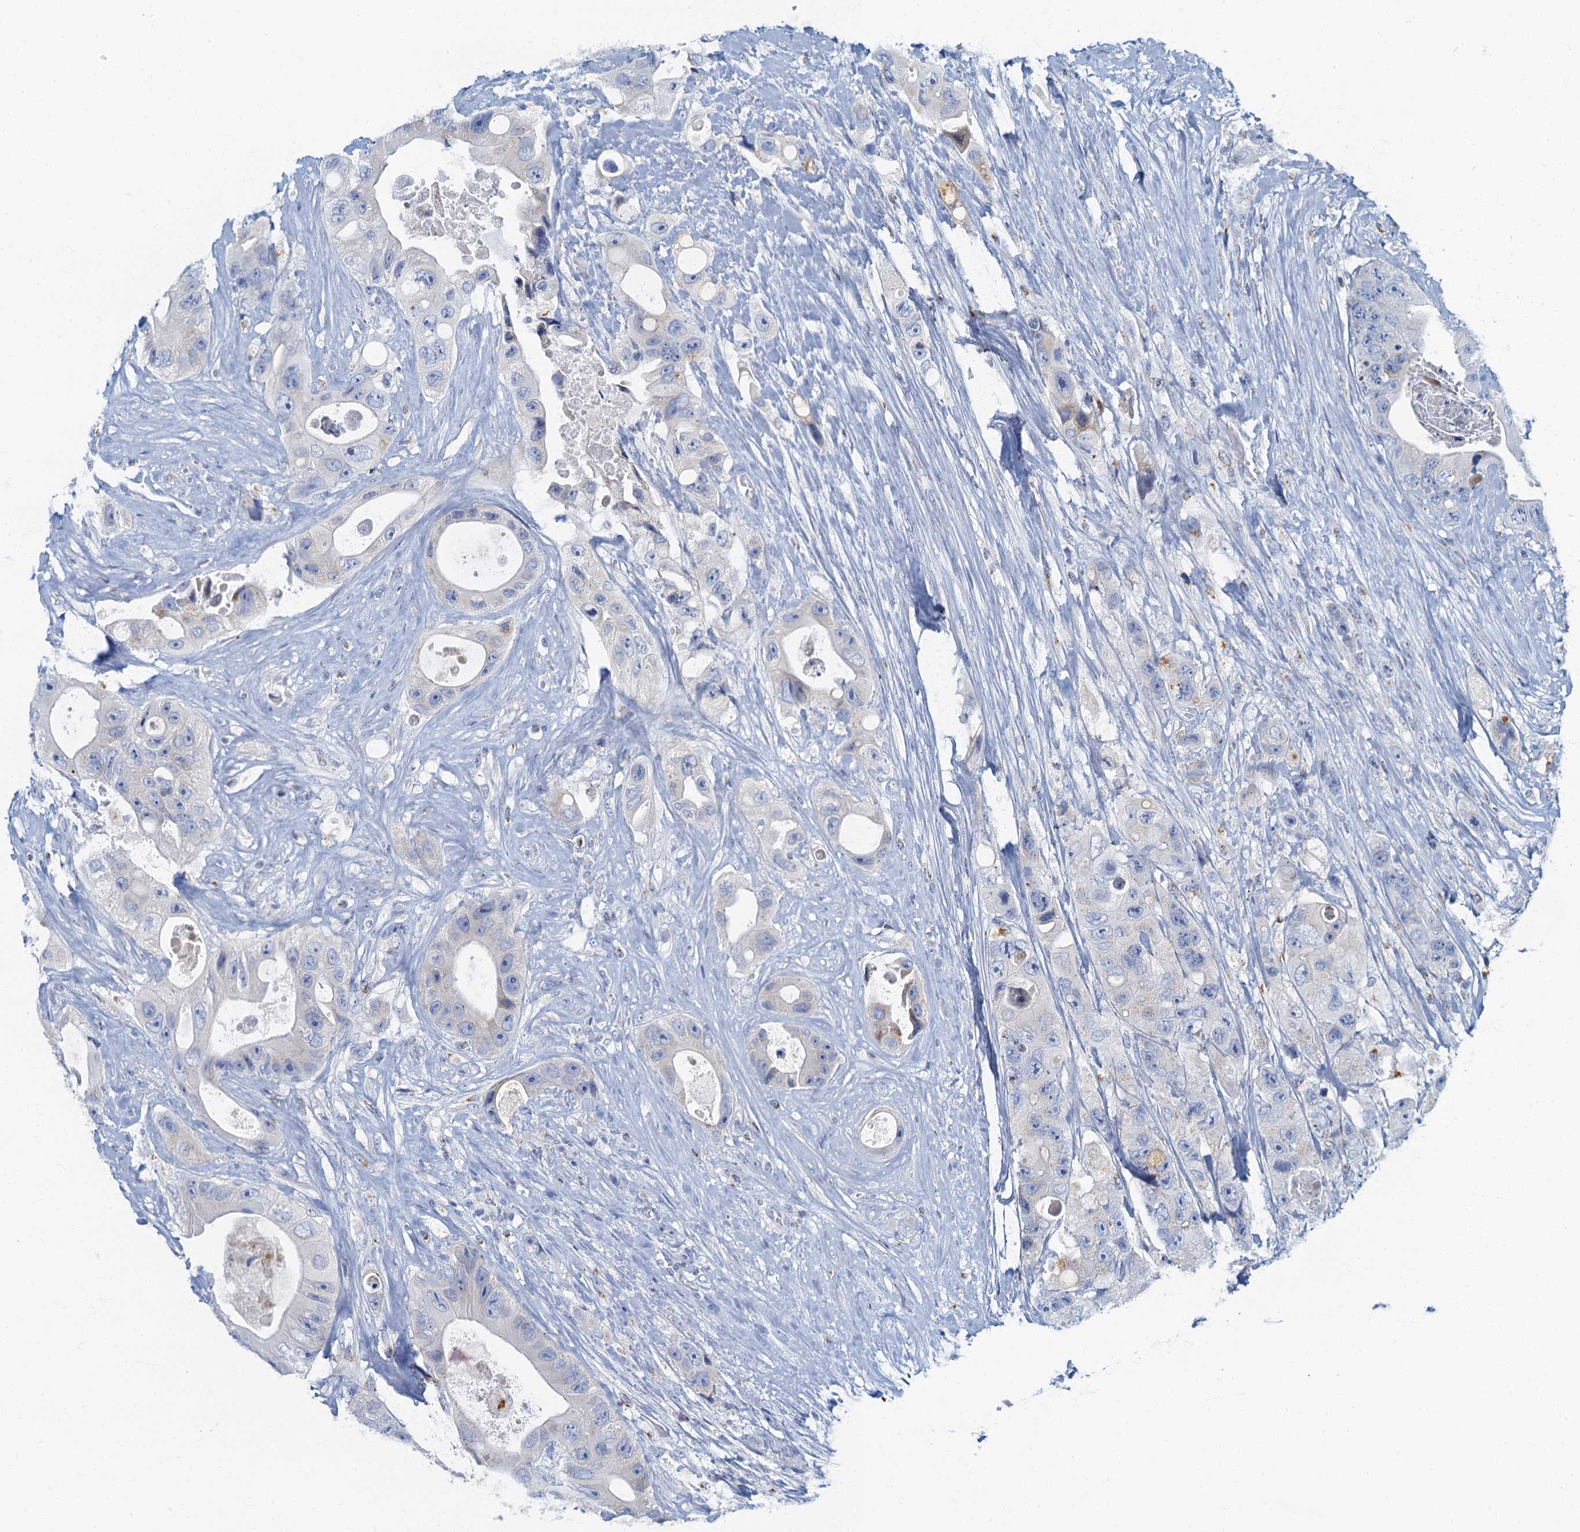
{"staining": {"intensity": "moderate", "quantity": "<25%", "location": "cytoplasmic/membranous"}, "tissue": "colorectal cancer", "cell_type": "Tumor cells", "image_type": "cancer", "snomed": [{"axis": "morphology", "description": "Adenocarcinoma, NOS"}, {"axis": "topography", "description": "Colon"}], "caption": "A high-resolution histopathology image shows immunohistochemistry (IHC) staining of colorectal cancer (adenocarcinoma), which reveals moderate cytoplasmic/membranous staining in approximately <25% of tumor cells. (DAB = brown stain, brightfield microscopy at high magnification).", "gene": "LYPD3", "patient": {"sex": "female", "age": 46}}